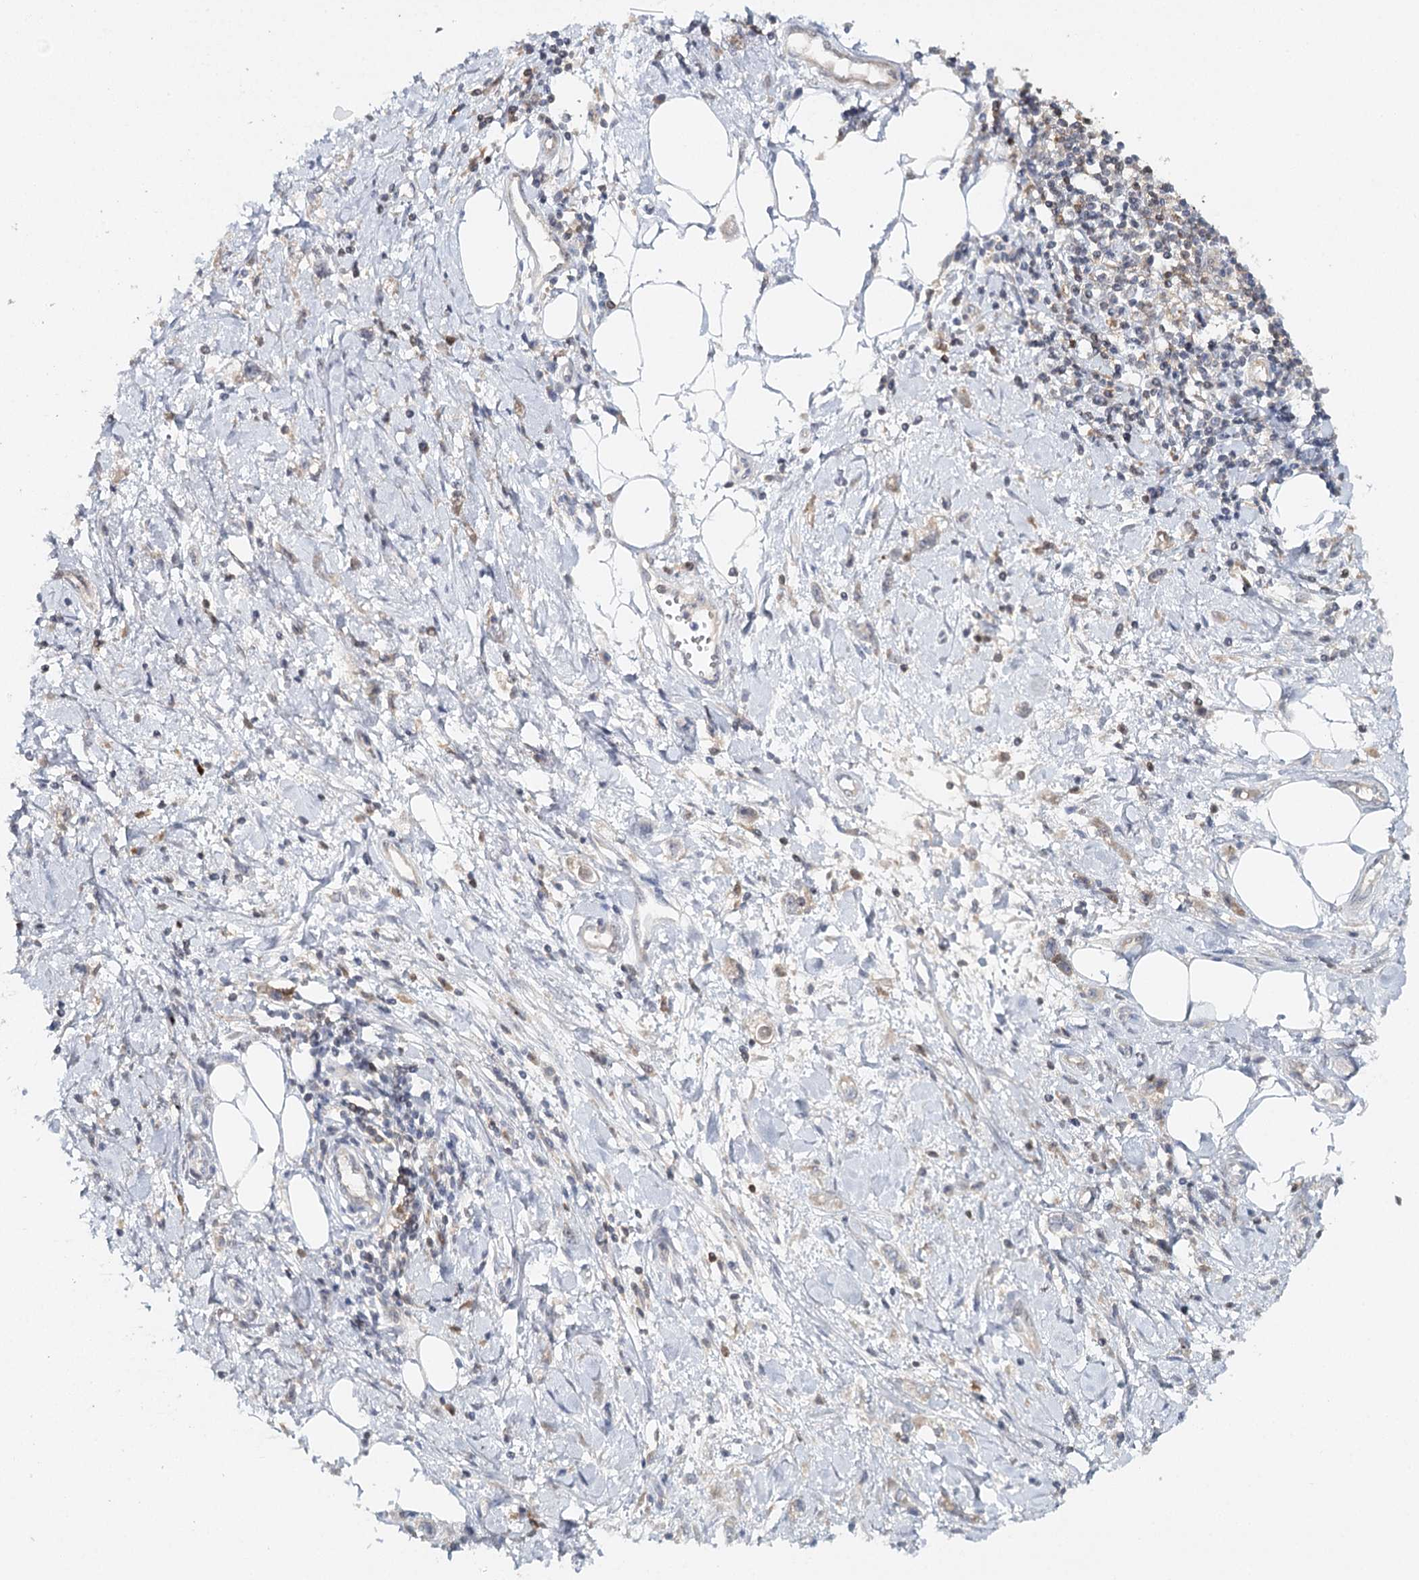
{"staining": {"intensity": "negative", "quantity": "none", "location": "none"}, "tissue": "stomach cancer", "cell_type": "Tumor cells", "image_type": "cancer", "snomed": [{"axis": "morphology", "description": "Adenocarcinoma, NOS"}, {"axis": "topography", "description": "Stomach"}], "caption": "DAB immunohistochemical staining of stomach cancer (adenocarcinoma) exhibits no significant staining in tumor cells. (DAB (3,3'-diaminobenzidine) immunohistochemistry (IHC) with hematoxylin counter stain).", "gene": "SLC41A2", "patient": {"sex": "female", "age": 76}}